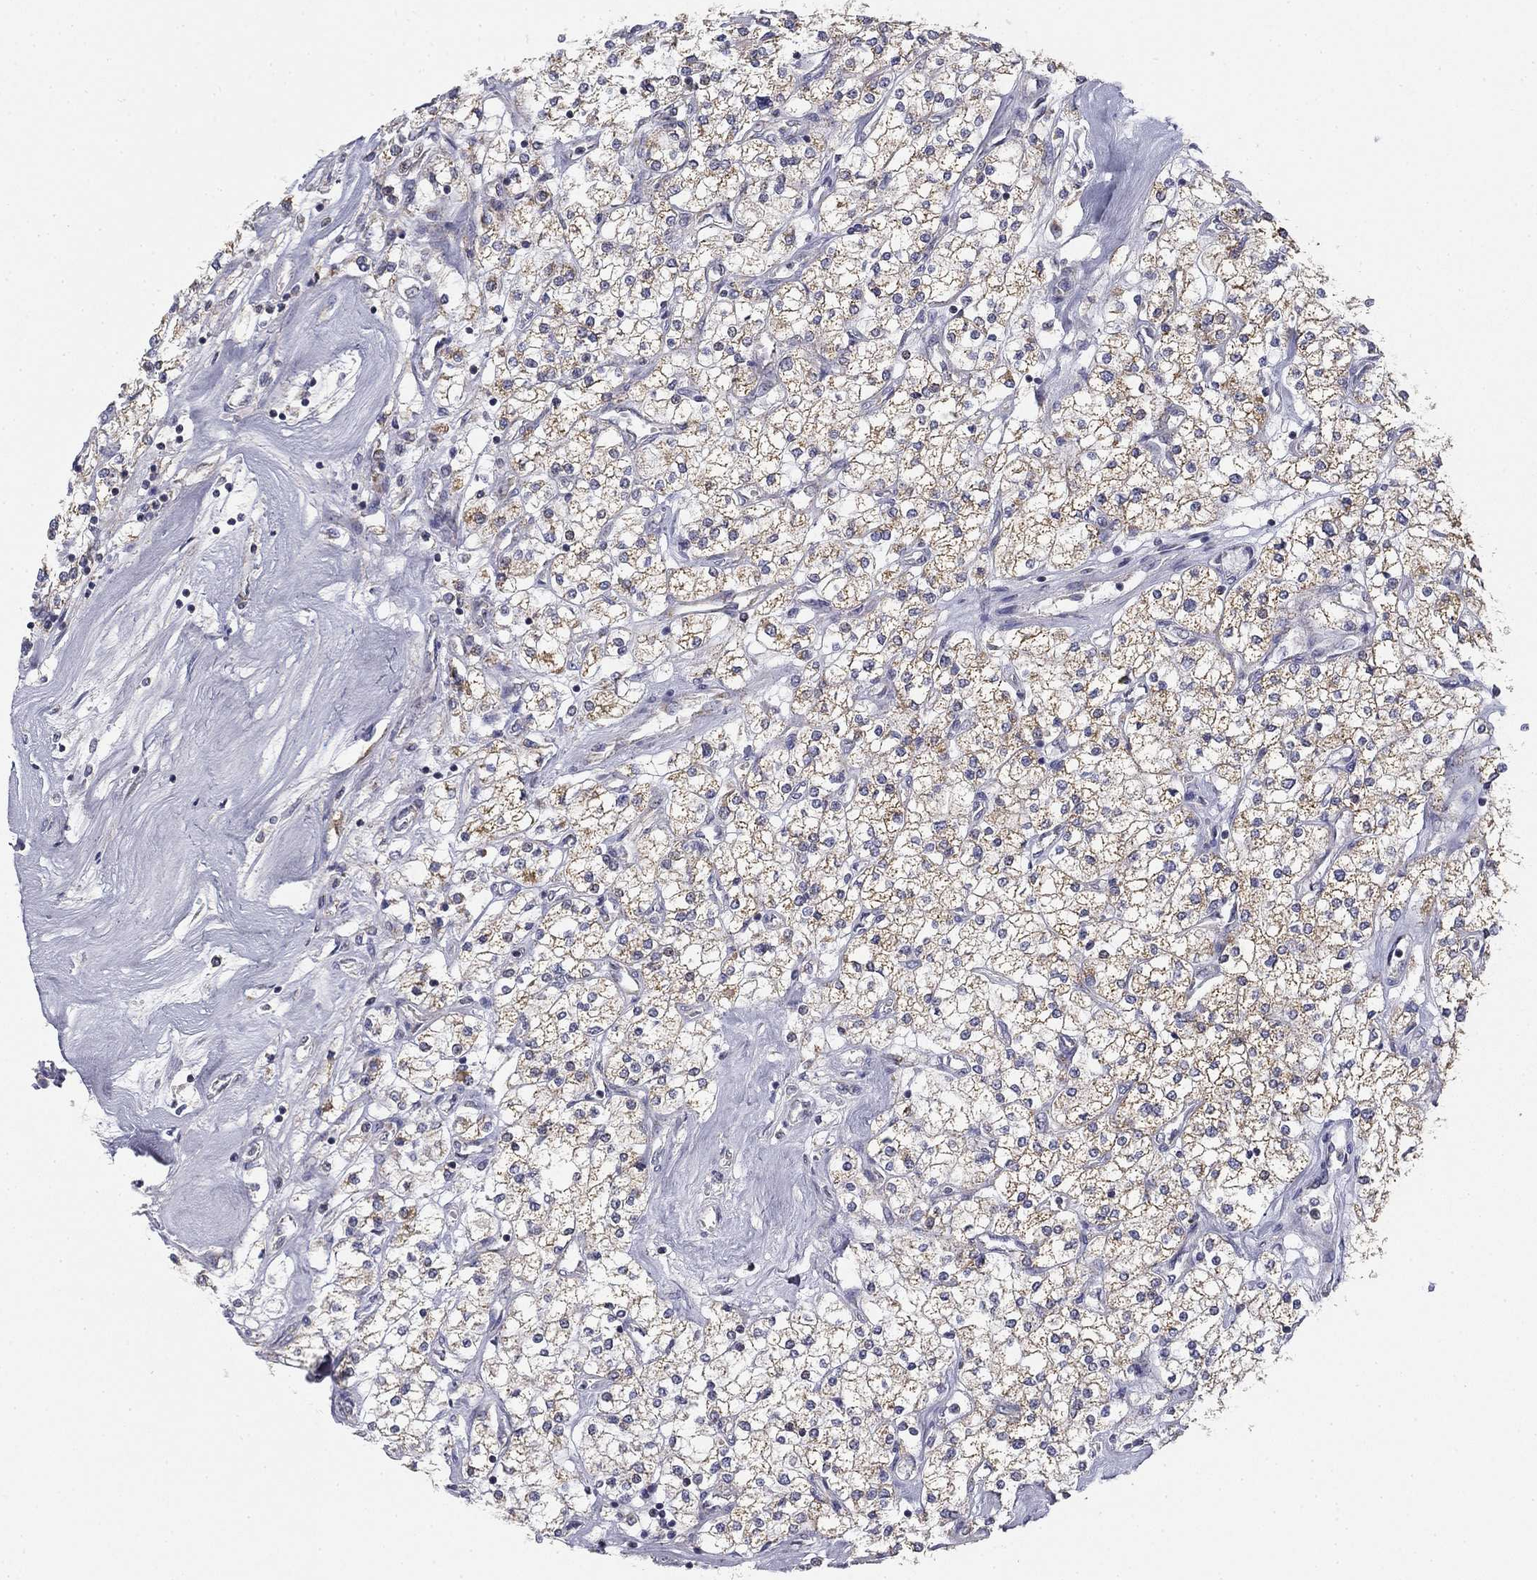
{"staining": {"intensity": "moderate", "quantity": "25%-75%", "location": "cytoplasmic/membranous"}, "tissue": "renal cancer", "cell_type": "Tumor cells", "image_type": "cancer", "snomed": [{"axis": "morphology", "description": "Adenocarcinoma, NOS"}, {"axis": "topography", "description": "Kidney"}], "caption": "Protein analysis of renal cancer tissue shows moderate cytoplasmic/membranous staining in approximately 25%-75% of tumor cells.", "gene": "SLC2A9", "patient": {"sex": "male", "age": 80}}